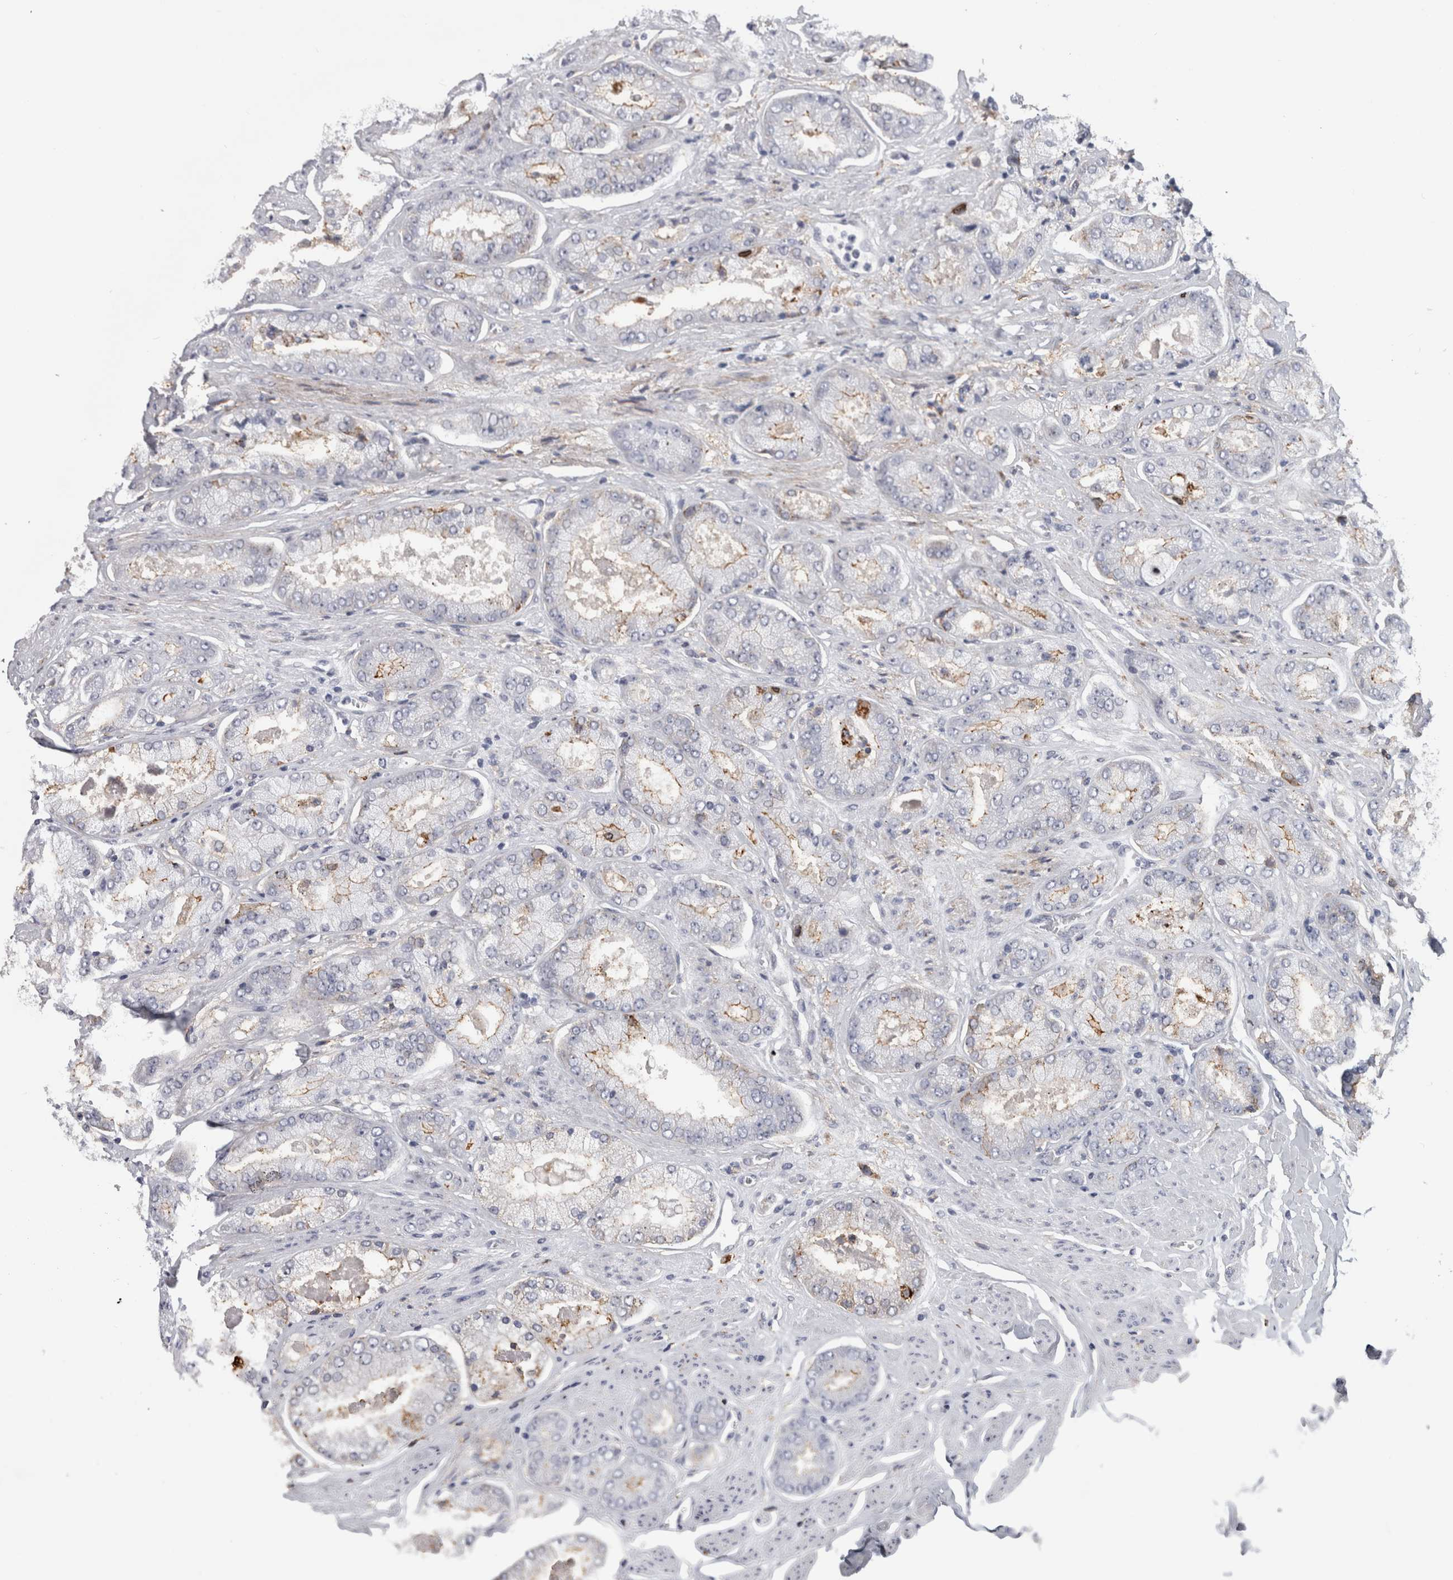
{"staining": {"intensity": "moderate", "quantity": "<25%", "location": "cytoplasmic/membranous"}, "tissue": "prostate cancer", "cell_type": "Tumor cells", "image_type": "cancer", "snomed": [{"axis": "morphology", "description": "Adenocarcinoma, High grade"}, {"axis": "topography", "description": "Prostate"}], "caption": "The image shows a brown stain indicating the presence of a protein in the cytoplasmic/membranous of tumor cells in prostate cancer. (DAB (3,3'-diaminobenzidine) = brown stain, brightfield microscopy at high magnification).", "gene": "DNAJC24", "patient": {"sex": "male", "age": 58}}